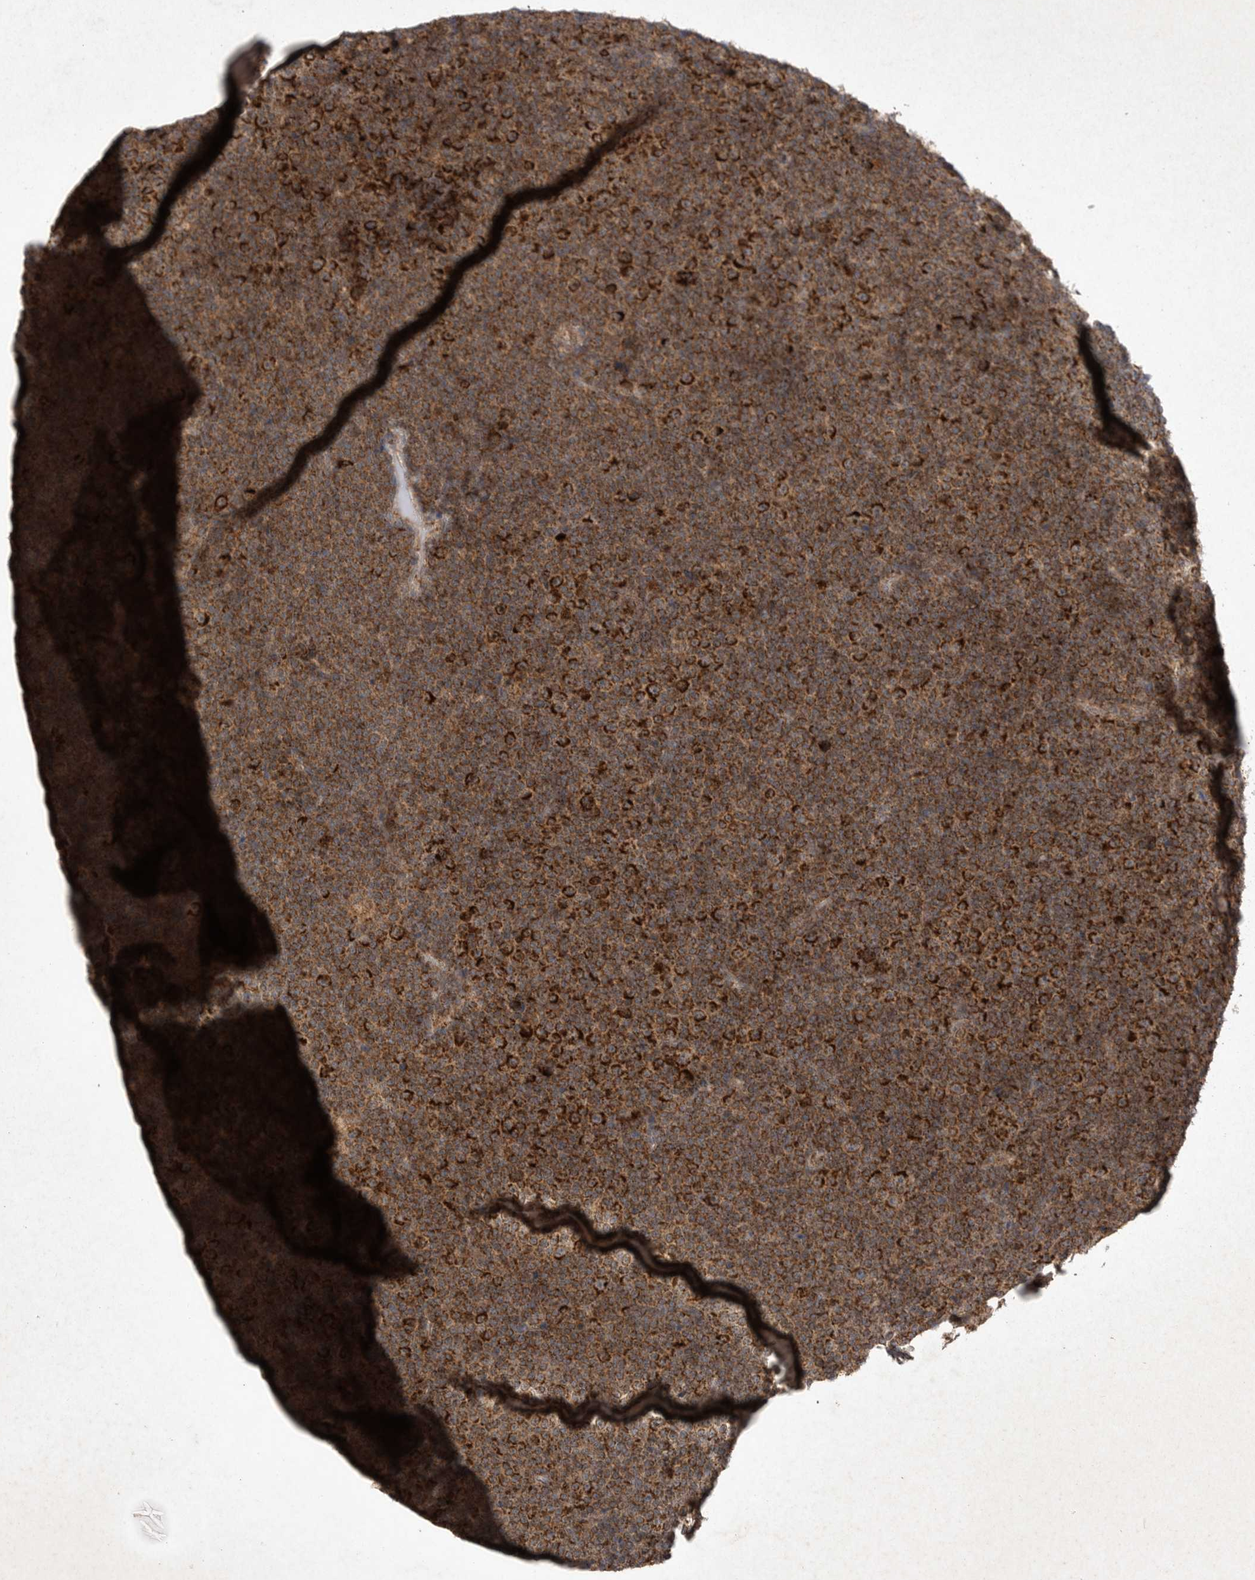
{"staining": {"intensity": "strong", "quantity": ">75%", "location": "cytoplasmic/membranous"}, "tissue": "lymphoma", "cell_type": "Tumor cells", "image_type": "cancer", "snomed": [{"axis": "morphology", "description": "Malignant lymphoma, non-Hodgkin's type, Low grade"}, {"axis": "topography", "description": "Lymph node"}], "caption": "Lymphoma was stained to show a protein in brown. There is high levels of strong cytoplasmic/membranous positivity in about >75% of tumor cells. (DAB (3,3'-diaminobenzidine) = brown stain, brightfield microscopy at high magnification).", "gene": "DDR1", "patient": {"sex": "female", "age": 67}}